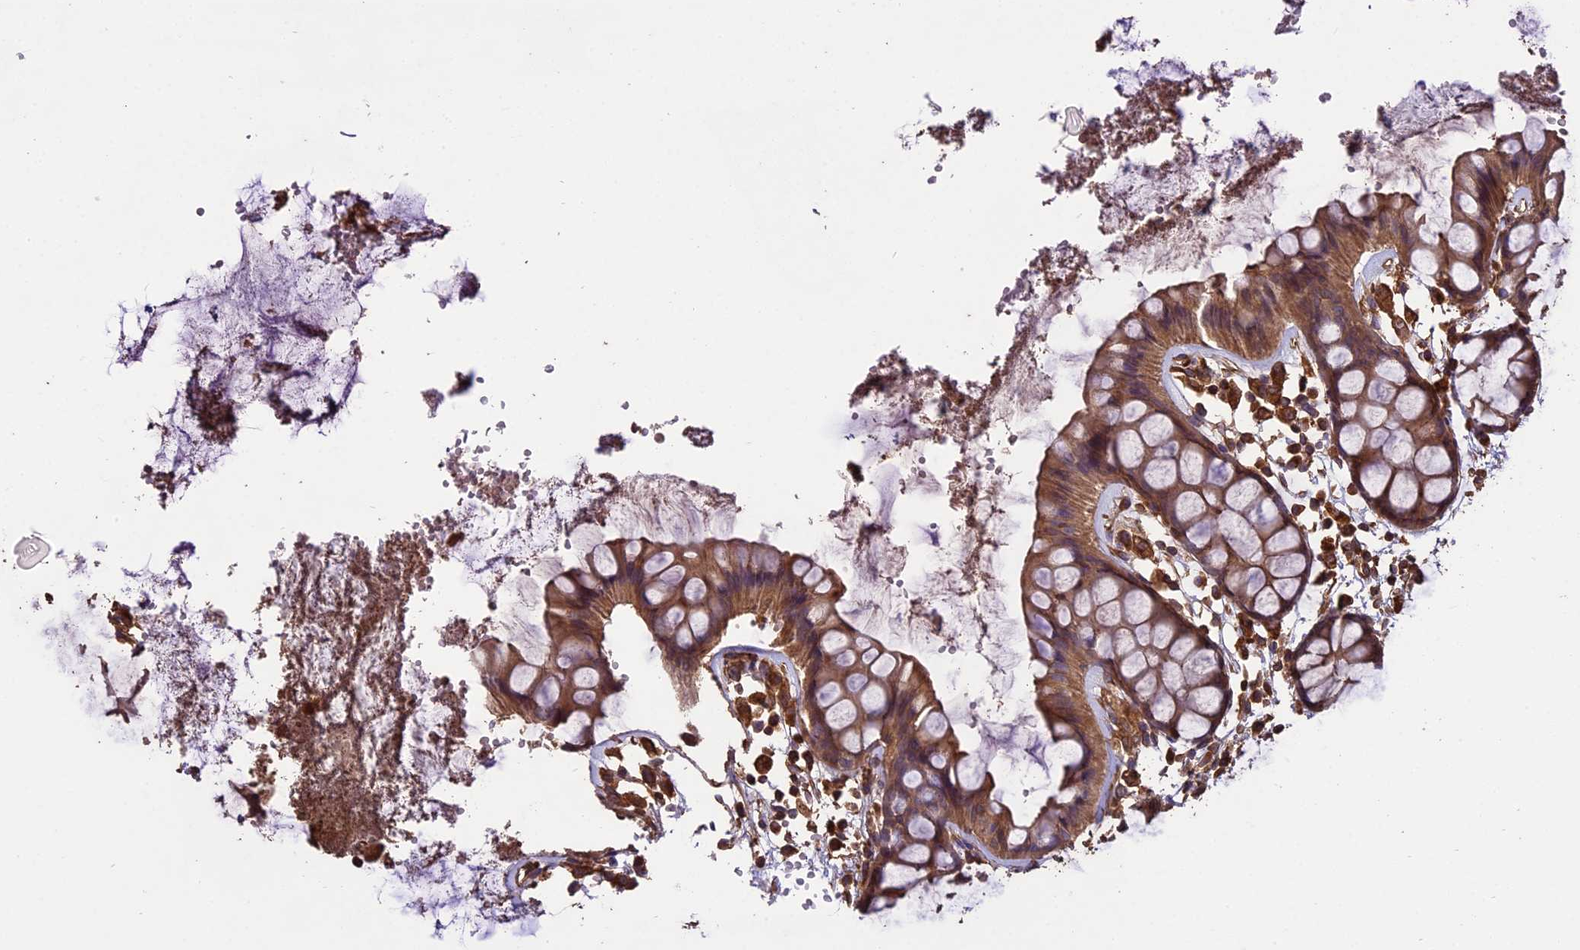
{"staining": {"intensity": "moderate", "quantity": ">75%", "location": "cytoplasmic/membranous"}, "tissue": "rectum", "cell_type": "Glandular cells", "image_type": "normal", "snomed": [{"axis": "morphology", "description": "Normal tissue, NOS"}, {"axis": "topography", "description": "Rectum"}], "caption": "Rectum stained with a brown dye reveals moderate cytoplasmic/membranous positive positivity in about >75% of glandular cells.", "gene": "TTLL10", "patient": {"sex": "female", "age": 66}}